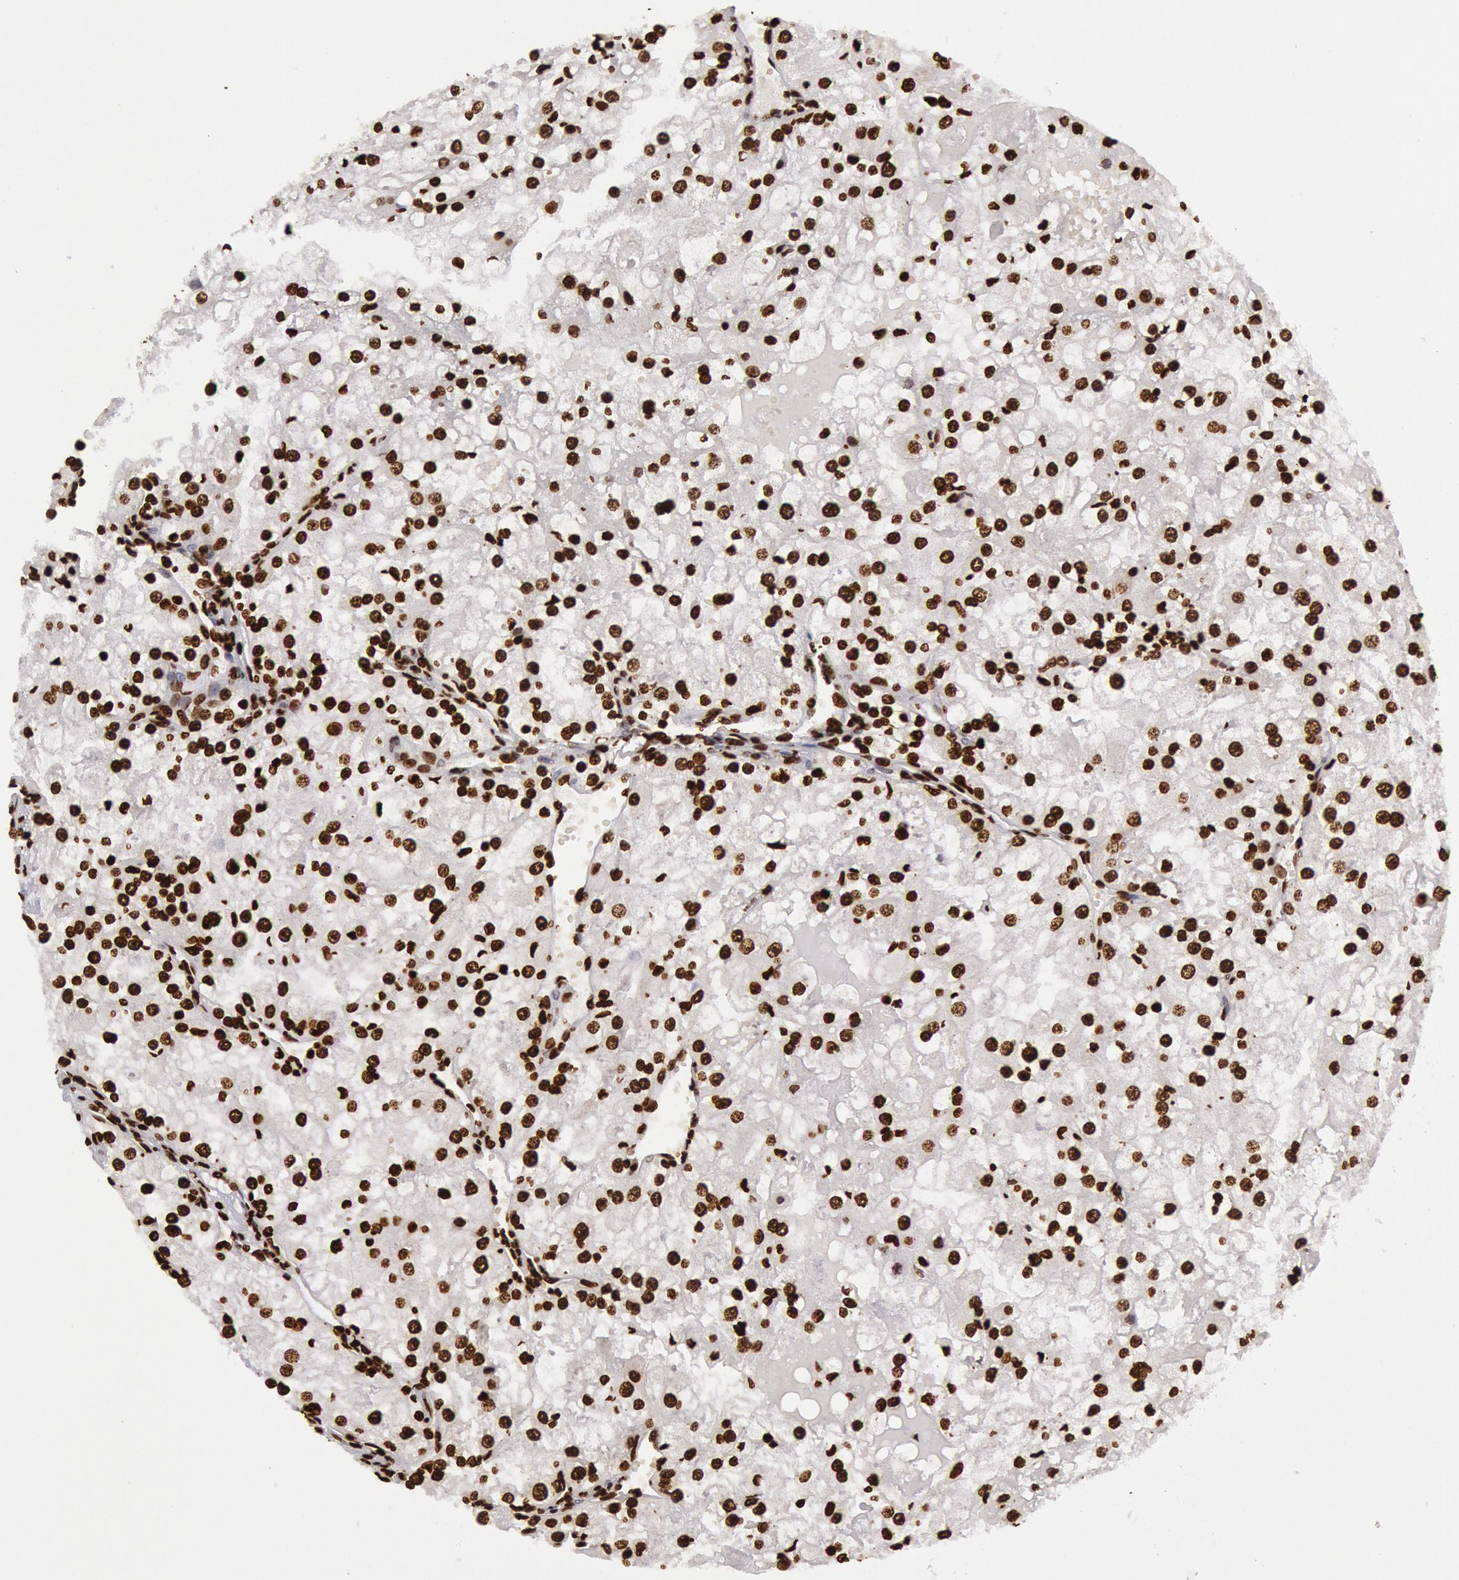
{"staining": {"intensity": "strong", "quantity": ">75%", "location": "nuclear"}, "tissue": "renal cancer", "cell_type": "Tumor cells", "image_type": "cancer", "snomed": [{"axis": "morphology", "description": "Adenocarcinoma, NOS"}, {"axis": "topography", "description": "Kidney"}], "caption": "Immunohistochemical staining of renal cancer (adenocarcinoma) exhibits high levels of strong nuclear protein positivity in about >75% of tumor cells. The staining is performed using DAB (3,3'-diaminobenzidine) brown chromogen to label protein expression. The nuclei are counter-stained blue using hematoxylin.", "gene": "H3-4", "patient": {"sex": "female", "age": 74}}